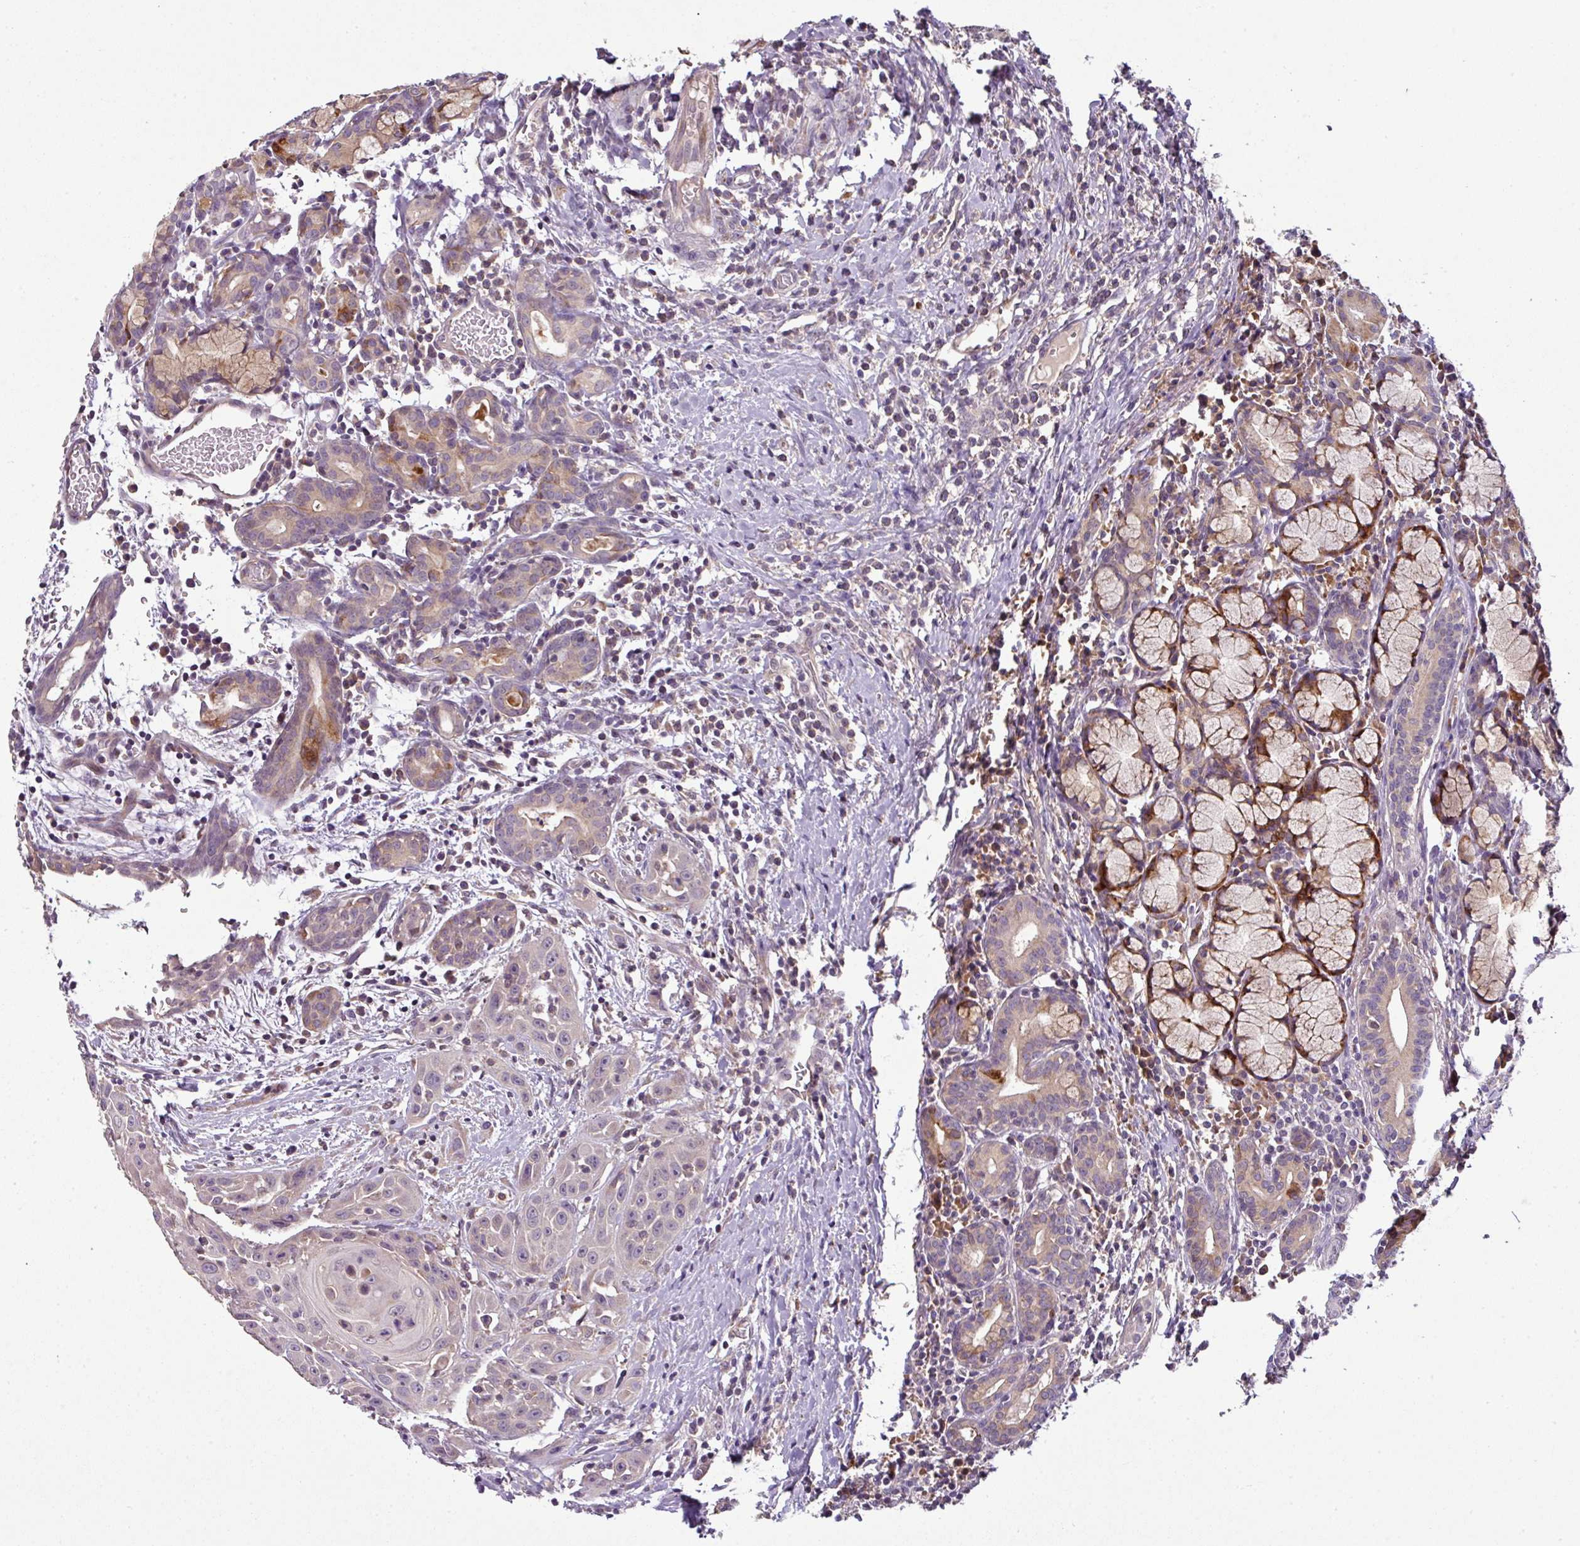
{"staining": {"intensity": "weak", "quantity": "<25%", "location": "cytoplasmic/membranous"}, "tissue": "head and neck cancer", "cell_type": "Tumor cells", "image_type": "cancer", "snomed": [{"axis": "morphology", "description": "Squamous cell carcinoma, NOS"}, {"axis": "topography", "description": "Oral tissue"}, {"axis": "topography", "description": "Head-Neck"}], "caption": "This is a photomicrograph of immunohistochemistry staining of head and neck squamous cell carcinoma, which shows no positivity in tumor cells.", "gene": "SPCS3", "patient": {"sex": "female", "age": 50}}